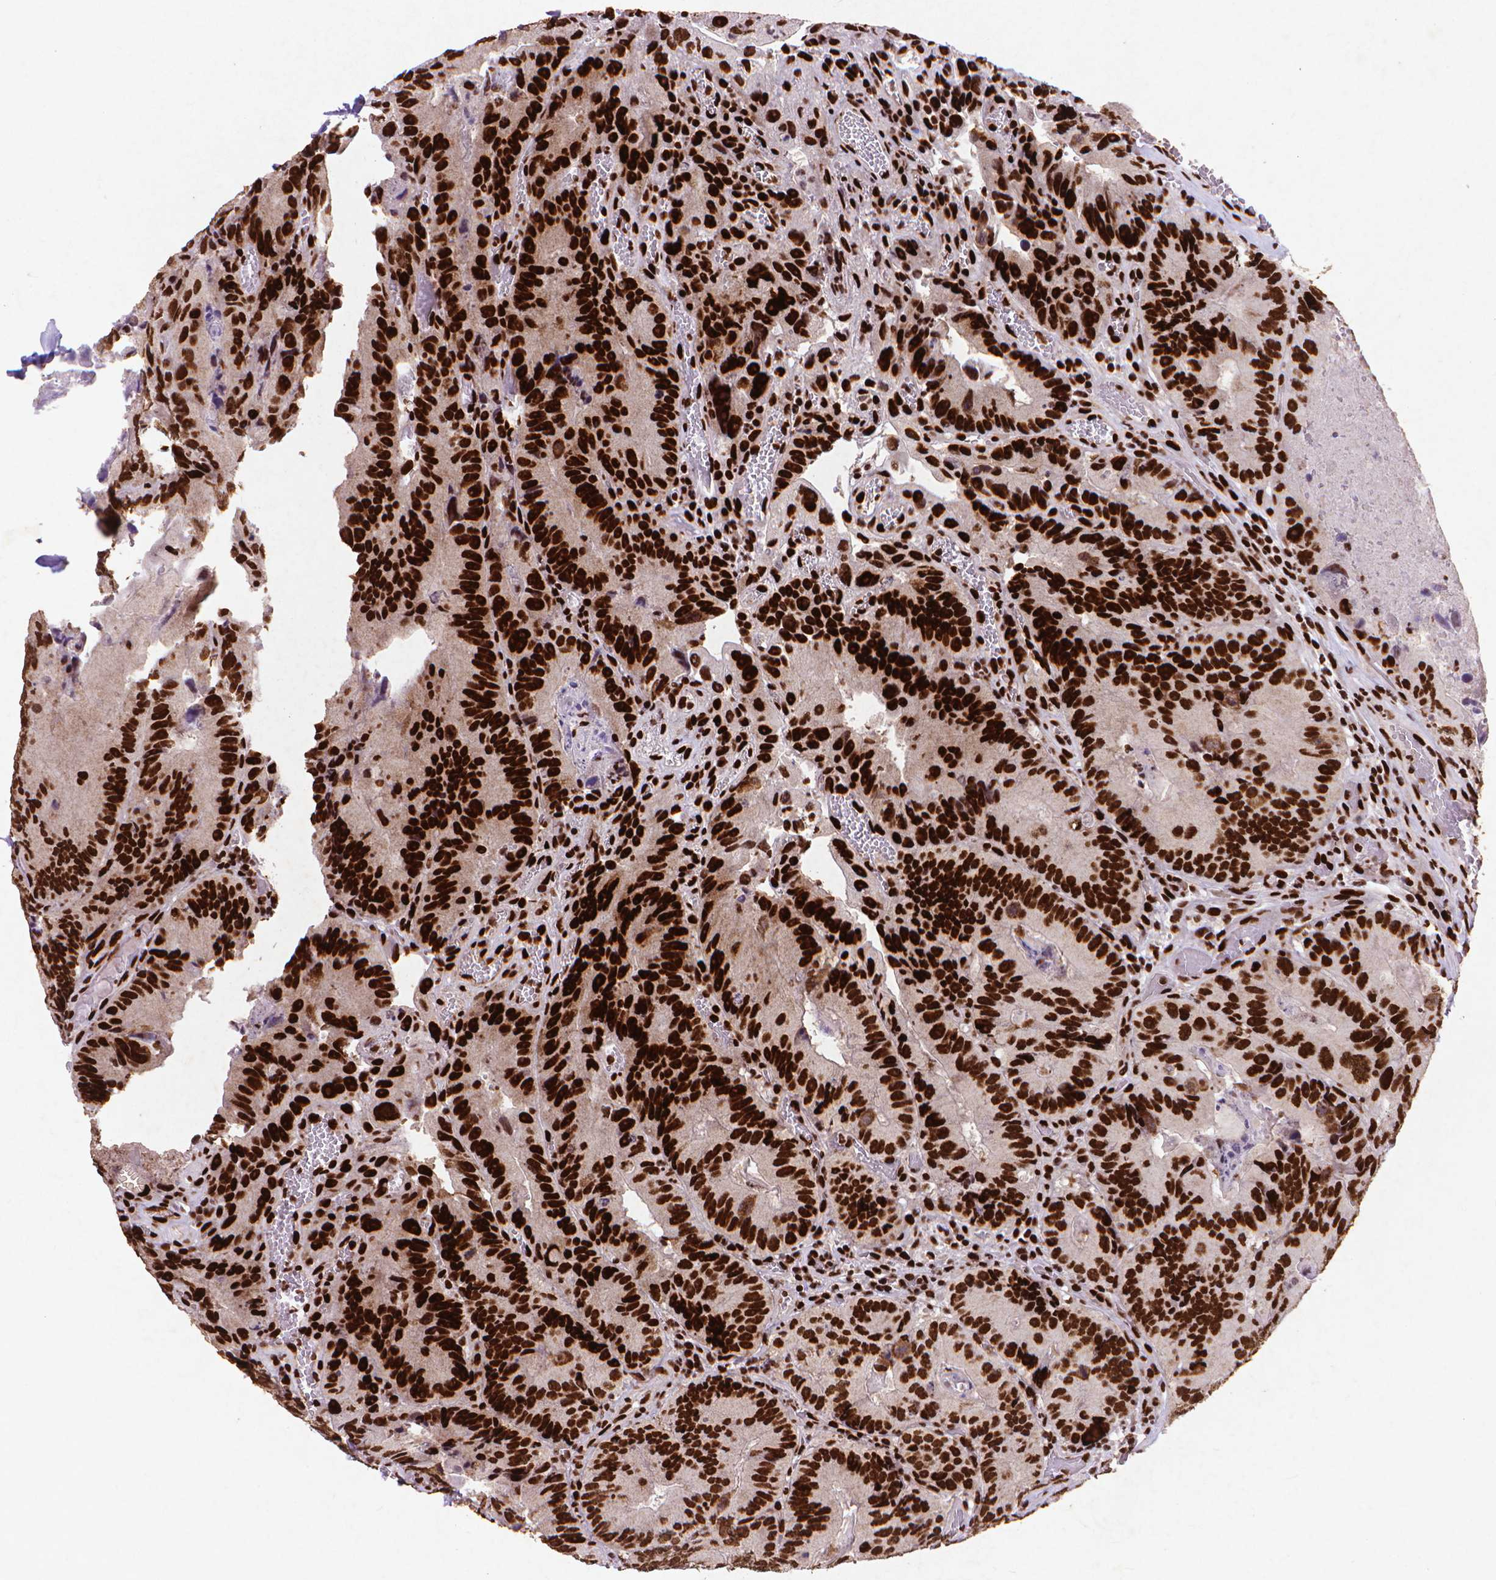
{"staining": {"intensity": "strong", "quantity": ">75%", "location": "nuclear"}, "tissue": "colorectal cancer", "cell_type": "Tumor cells", "image_type": "cancer", "snomed": [{"axis": "morphology", "description": "Adenocarcinoma, NOS"}, {"axis": "topography", "description": "Colon"}], "caption": "Immunohistochemical staining of colorectal adenocarcinoma demonstrates high levels of strong nuclear protein staining in about >75% of tumor cells.", "gene": "CITED2", "patient": {"sex": "female", "age": 86}}